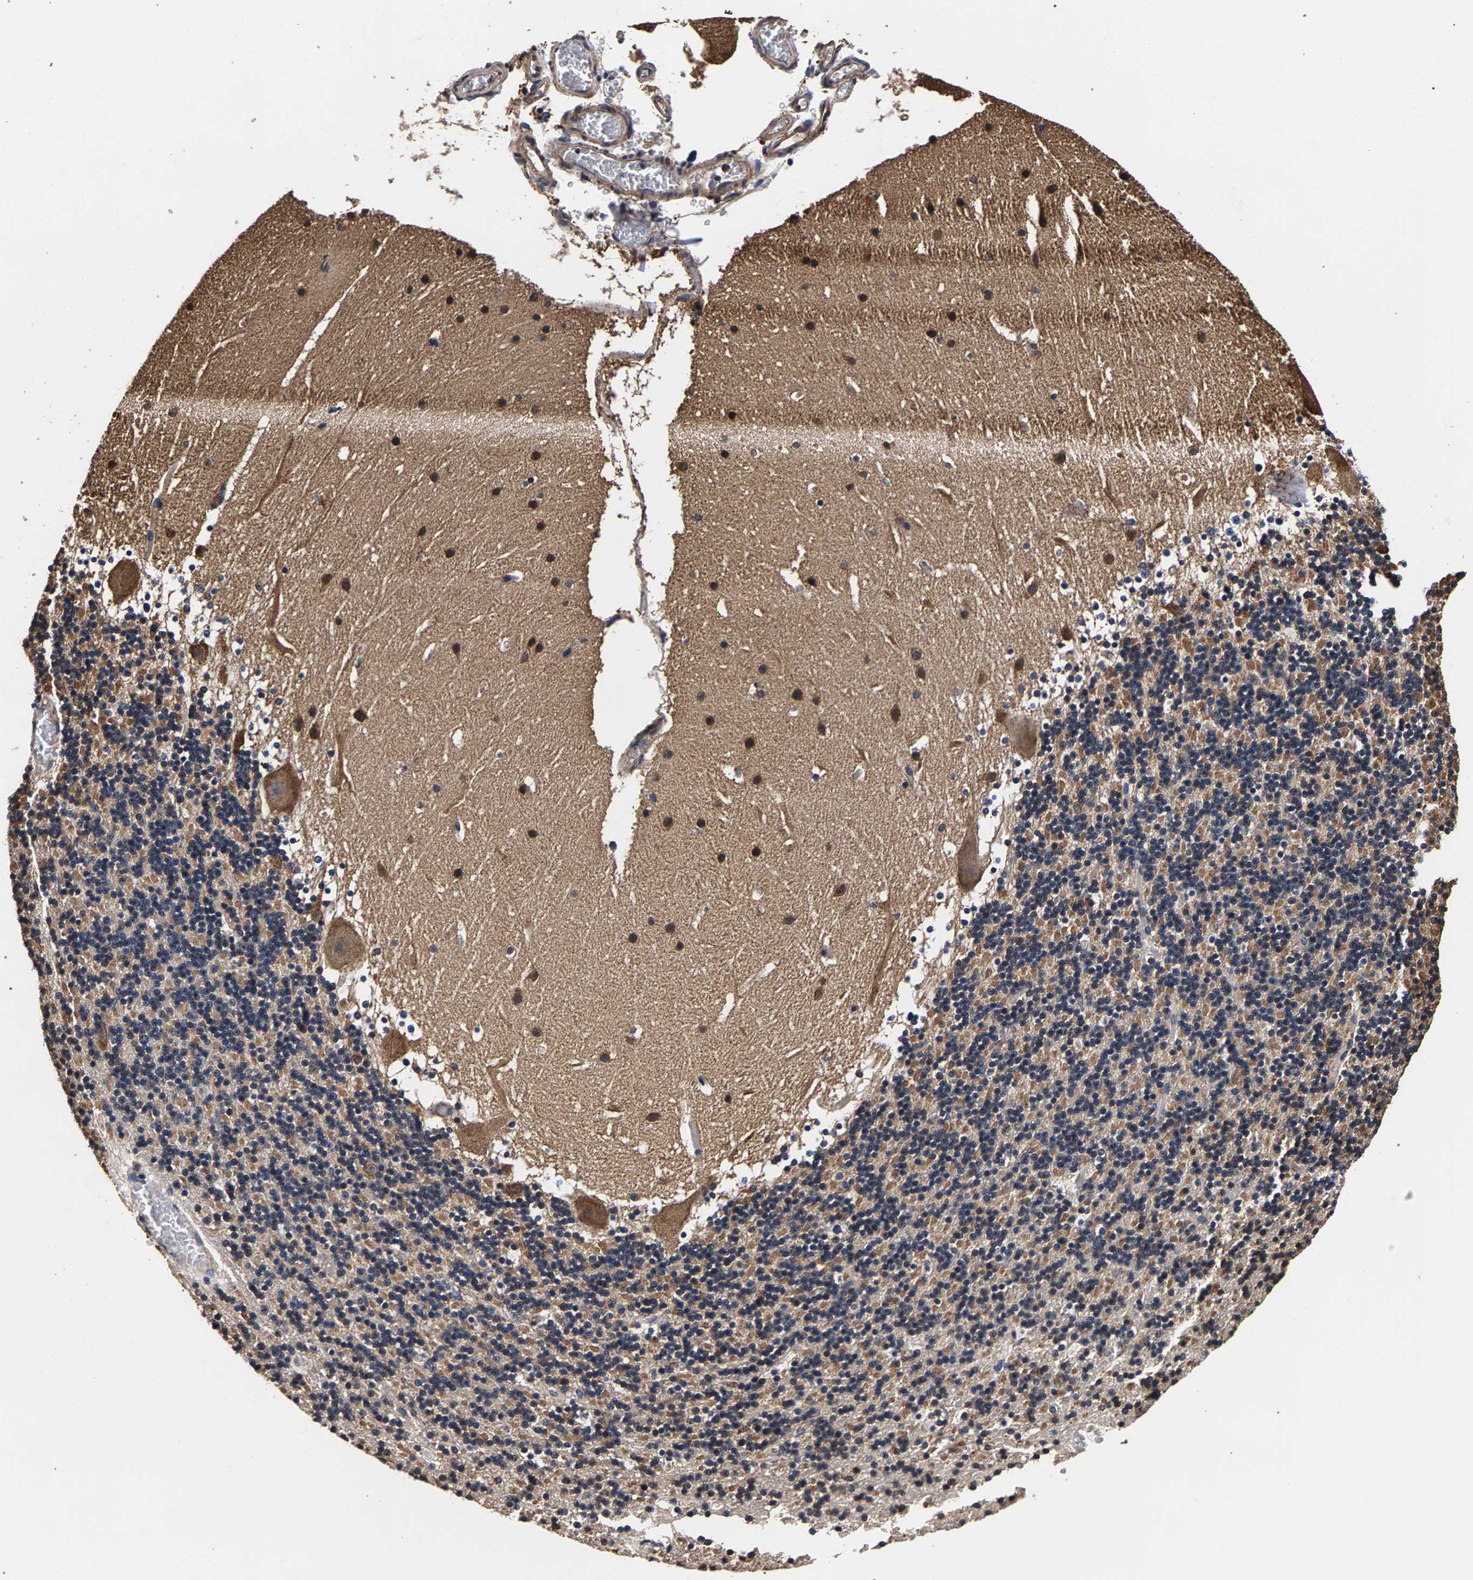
{"staining": {"intensity": "weak", "quantity": "25%-75%", "location": "cytoplasmic/membranous"}, "tissue": "cerebellum", "cell_type": "Cells in granular layer", "image_type": "normal", "snomed": [{"axis": "morphology", "description": "Normal tissue, NOS"}, {"axis": "topography", "description": "Cerebellum"}], "caption": "A low amount of weak cytoplasmic/membranous positivity is seen in about 25%-75% of cells in granular layer in unremarkable cerebellum.", "gene": "MARCHF7", "patient": {"sex": "male", "age": 45}}